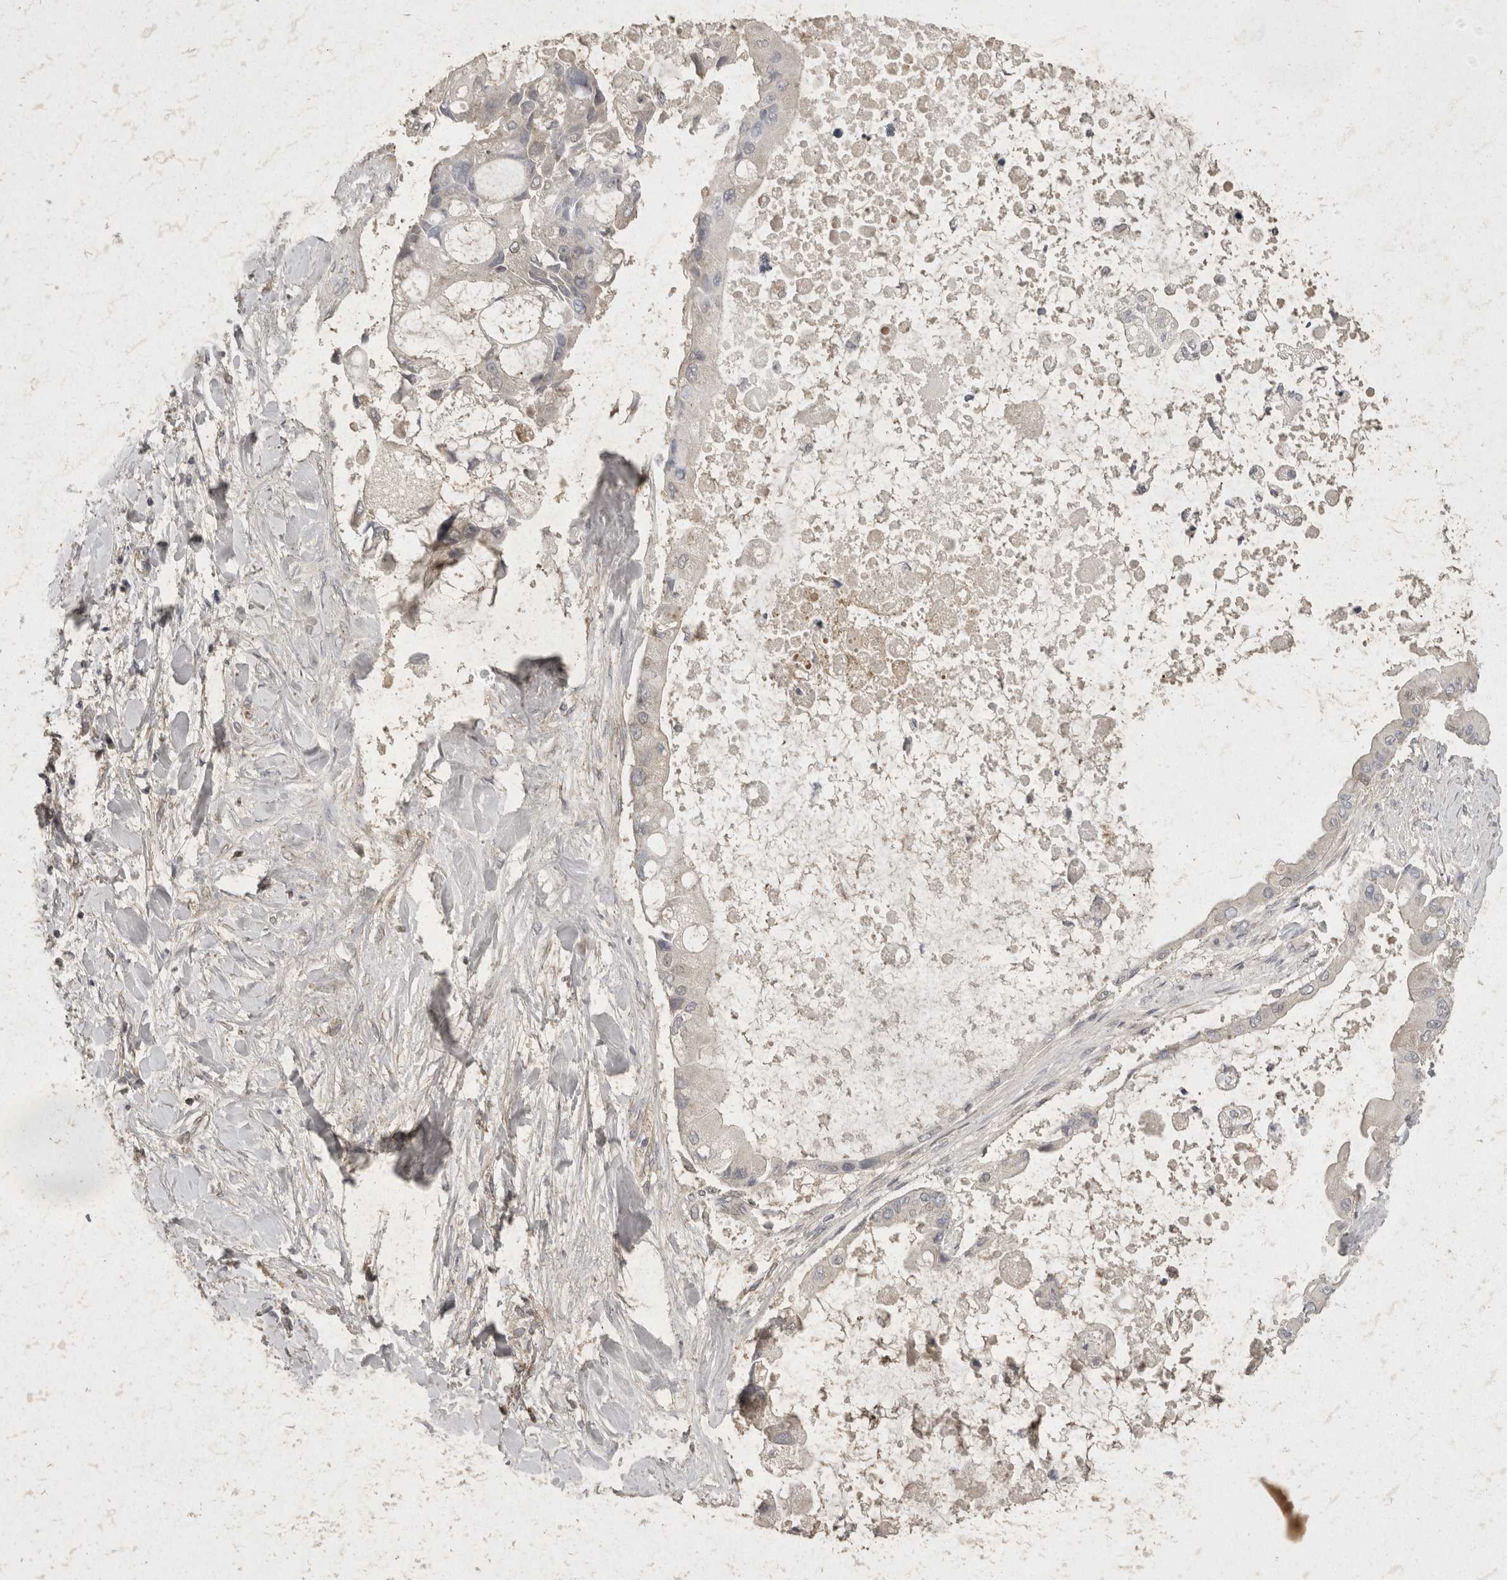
{"staining": {"intensity": "negative", "quantity": "none", "location": "none"}, "tissue": "liver cancer", "cell_type": "Tumor cells", "image_type": "cancer", "snomed": [{"axis": "morphology", "description": "Cholangiocarcinoma"}, {"axis": "topography", "description": "Liver"}], "caption": "DAB immunohistochemical staining of liver cancer displays no significant expression in tumor cells.", "gene": "EIF4G3", "patient": {"sex": "male", "age": 50}}